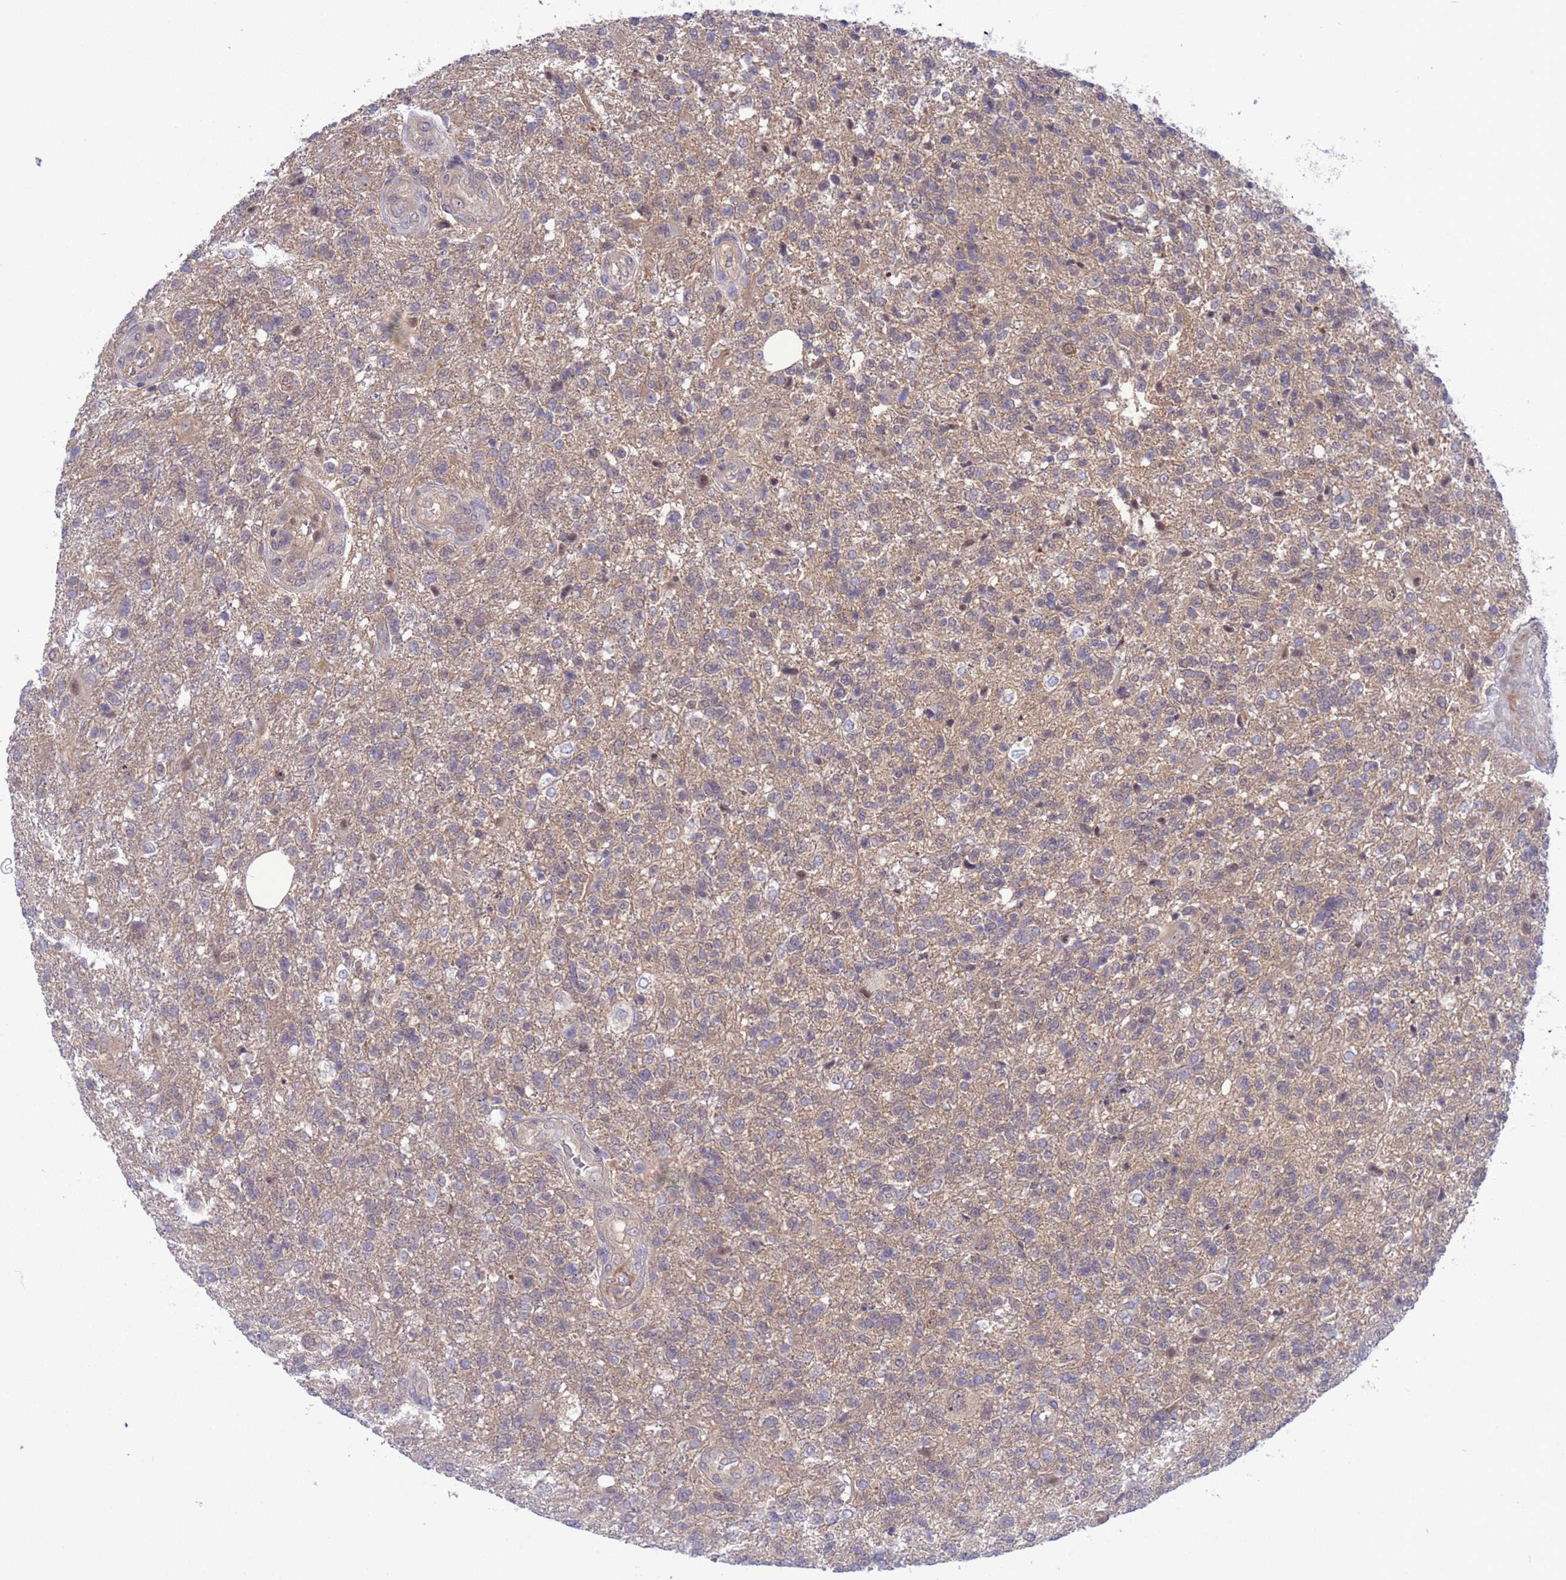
{"staining": {"intensity": "negative", "quantity": "none", "location": "none"}, "tissue": "glioma", "cell_type": "Tumor cells", "image_type": "cancer", "snomed": [{"axis": "morphology", "description": "Glioma, malignant, High grade"}, {"axis": "topography", "description": "Brain"}], "caption": "The image displays no staining of tumor cells in malignant high-grade glioma. (Stains: DAB (3,3'-diaminobenzidine) IHC with hematoxylin counter stain, Microscopy: brightfield microscopy at high magnification).", "gene": "ZNF461", "patient": {"sex": "male", "age": 56}}